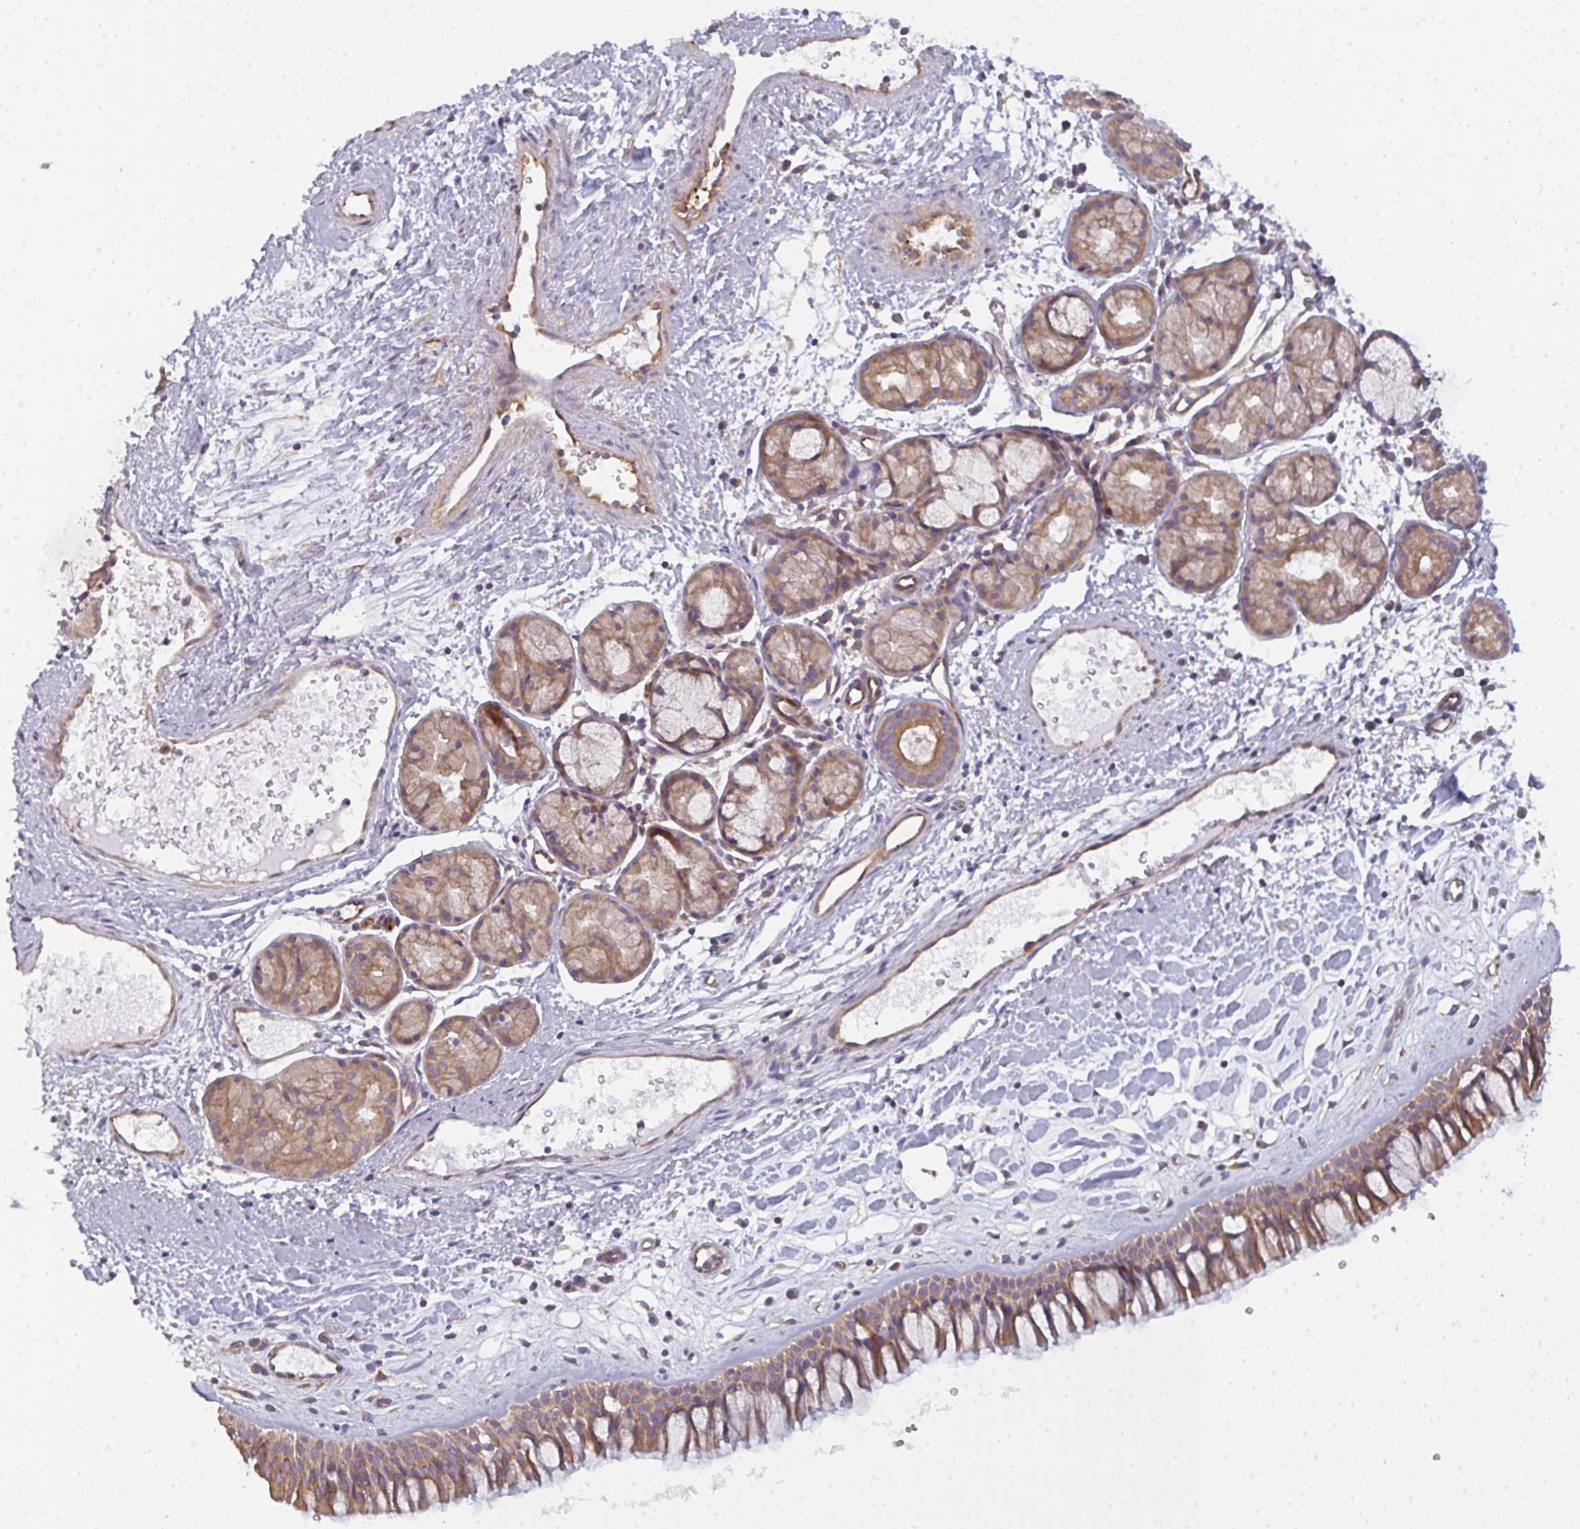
{"staining": {"intensity": "moderate", "quantity": ">75%", "location": "cytoplasmic/membranous"}, "tissue": "nasopharynx", "cell_type": "Respiratory epithelial cells", "image_type": "normal", "snomed": [{"axis": "morphology", "description": "Normal tissue, NOS"}, {"axis": "topography", "description": "Nasopharynx"}], "caption": "Immunohistochemistry photomicrograph of normal human nasopharynx stained for a protein (brown), which reveals medium levels of moderate cytoplasmic/membranous positivity in about >75% of respiratory epithelial cells.", "gene": "DYNC1I2", "patient": {"sex": "male", "age": 65}}